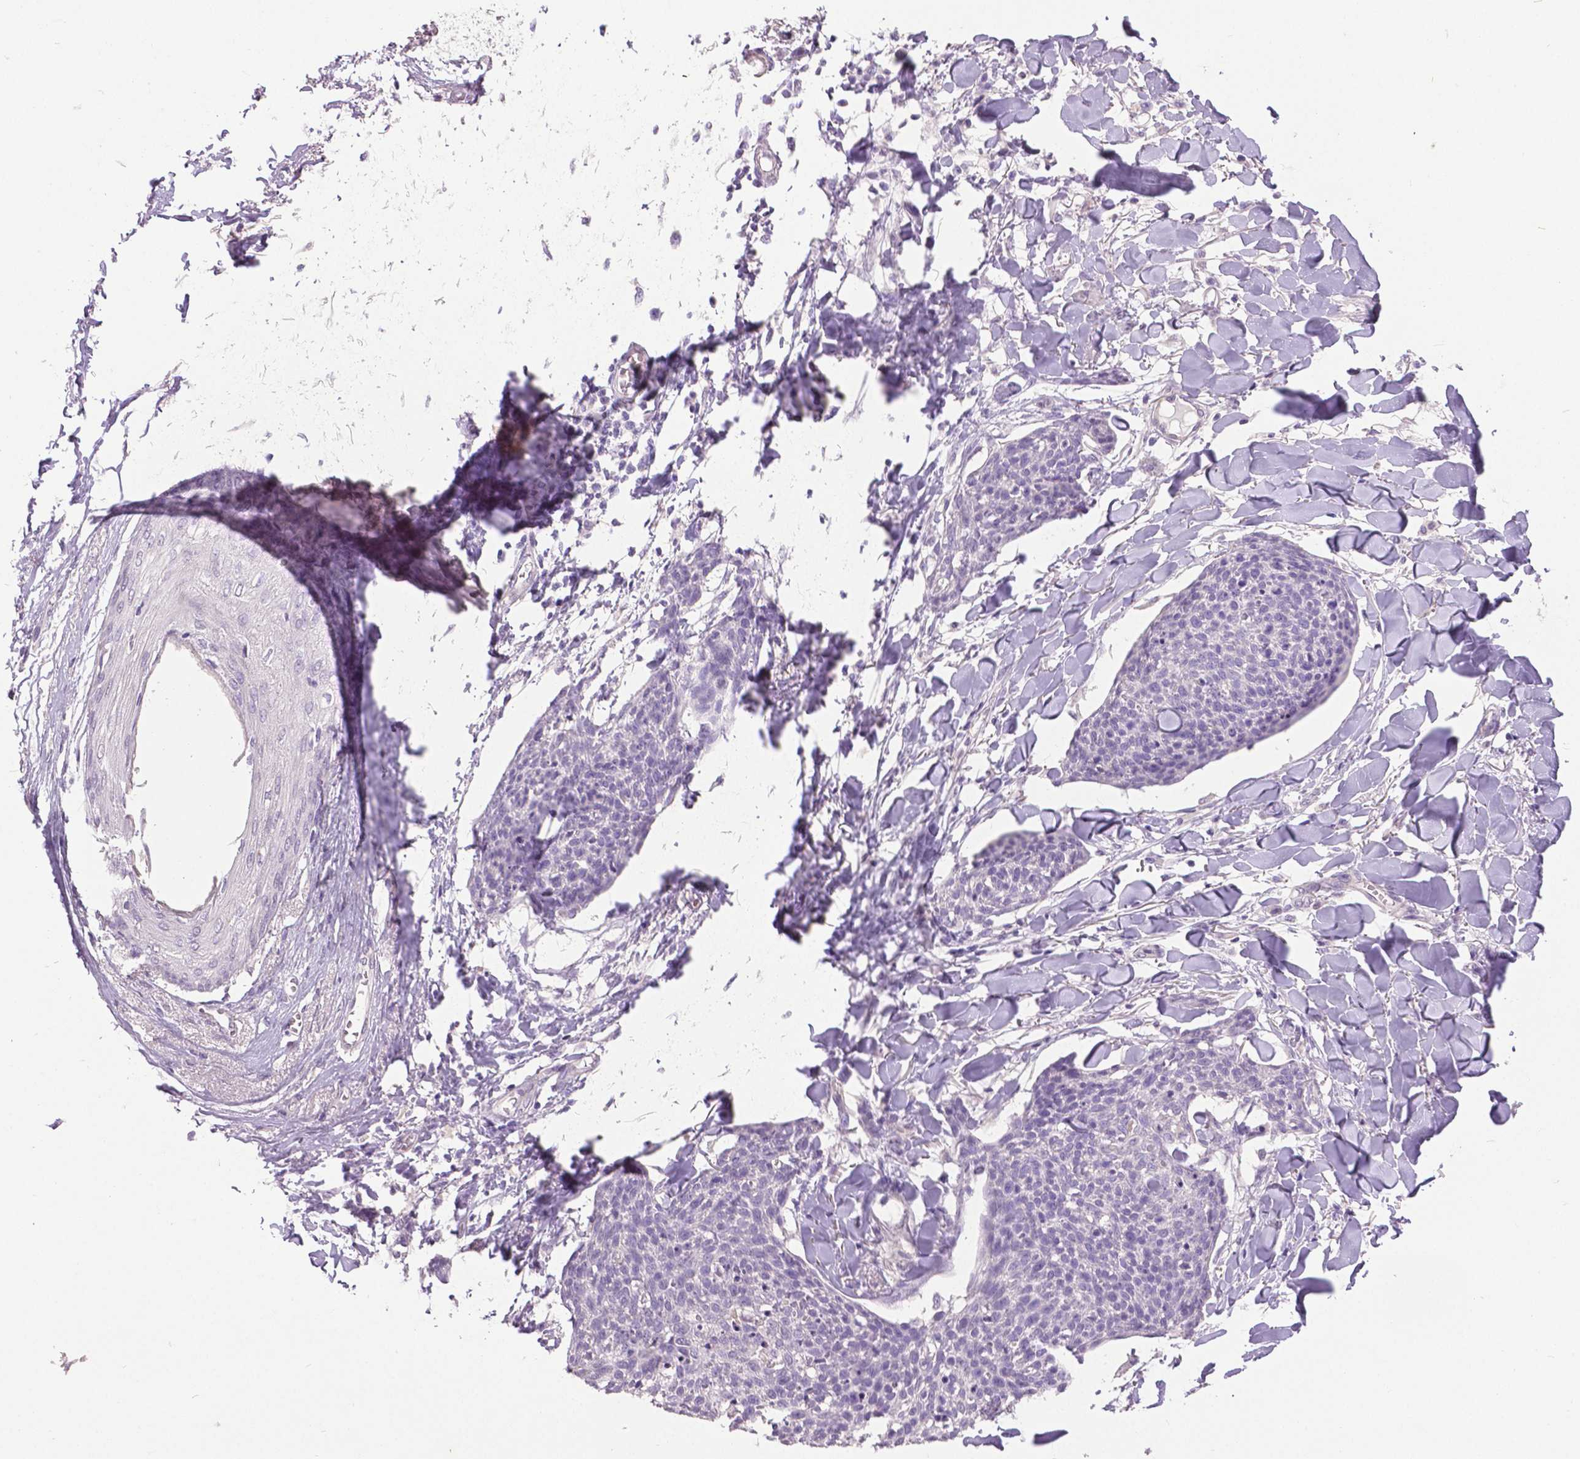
{"staining": {"intensity": "negative", "quantity": "none", "location": "none"}, "tissue": "skin cancer", "cell_type": "Tumor cells", "image_type": "cancer", "snomed": [{"axis": "morphology", "description": "Squamous cell carcinoma, NOS"}, {"axis": "topography", "description": "Skin"}, {"axis": "topography", "description": "Vulva"}], "caption": "IHC image of skin squamous cell carcinoma stained for a protein (brown), which reveals no positivity in tumor cells.", "gene": "FOXA1", "patient": {"sex": "female", "age": 75}}